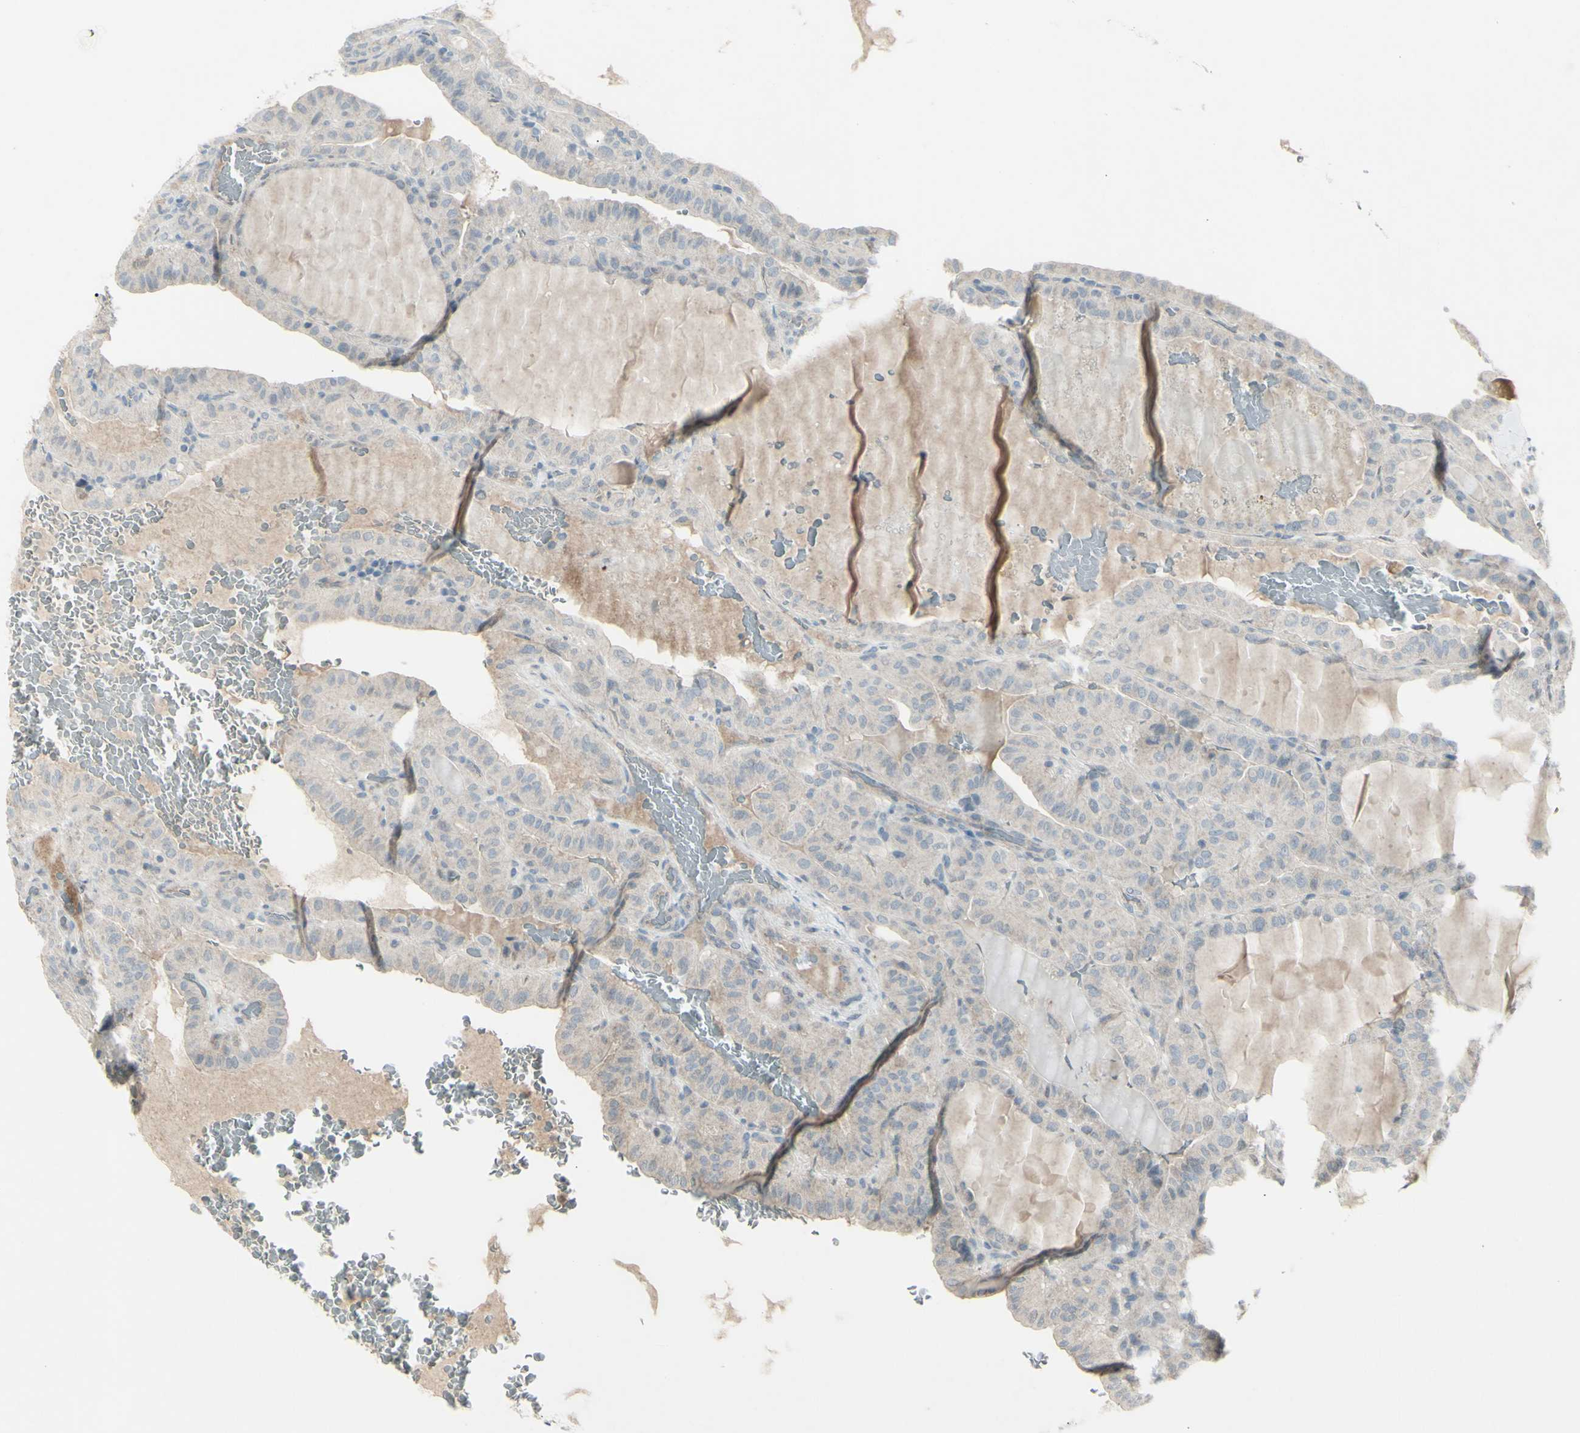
{"staining": {"intensity": "weak", "quantity": ">75%", "location": "cytoplasmic/membranous"}, "tissue": "thyroid cancer", "cell_type": "Tumor cells", "image_type": "cancer", "snomed": [{"axis": "morphology", "description": "Papillary adenocarcinoma, NOS"}, {"axis": "topography", "description": "Thyroid gland"}], "caption": "Human thyroid cancer stained with a brown dye reveals weak cytoplasmic/membranous positive positivity in approximately >75% of tumor cells.", "gene": "SH3GL2", "patient": {"sex": "male", "age": 77}}